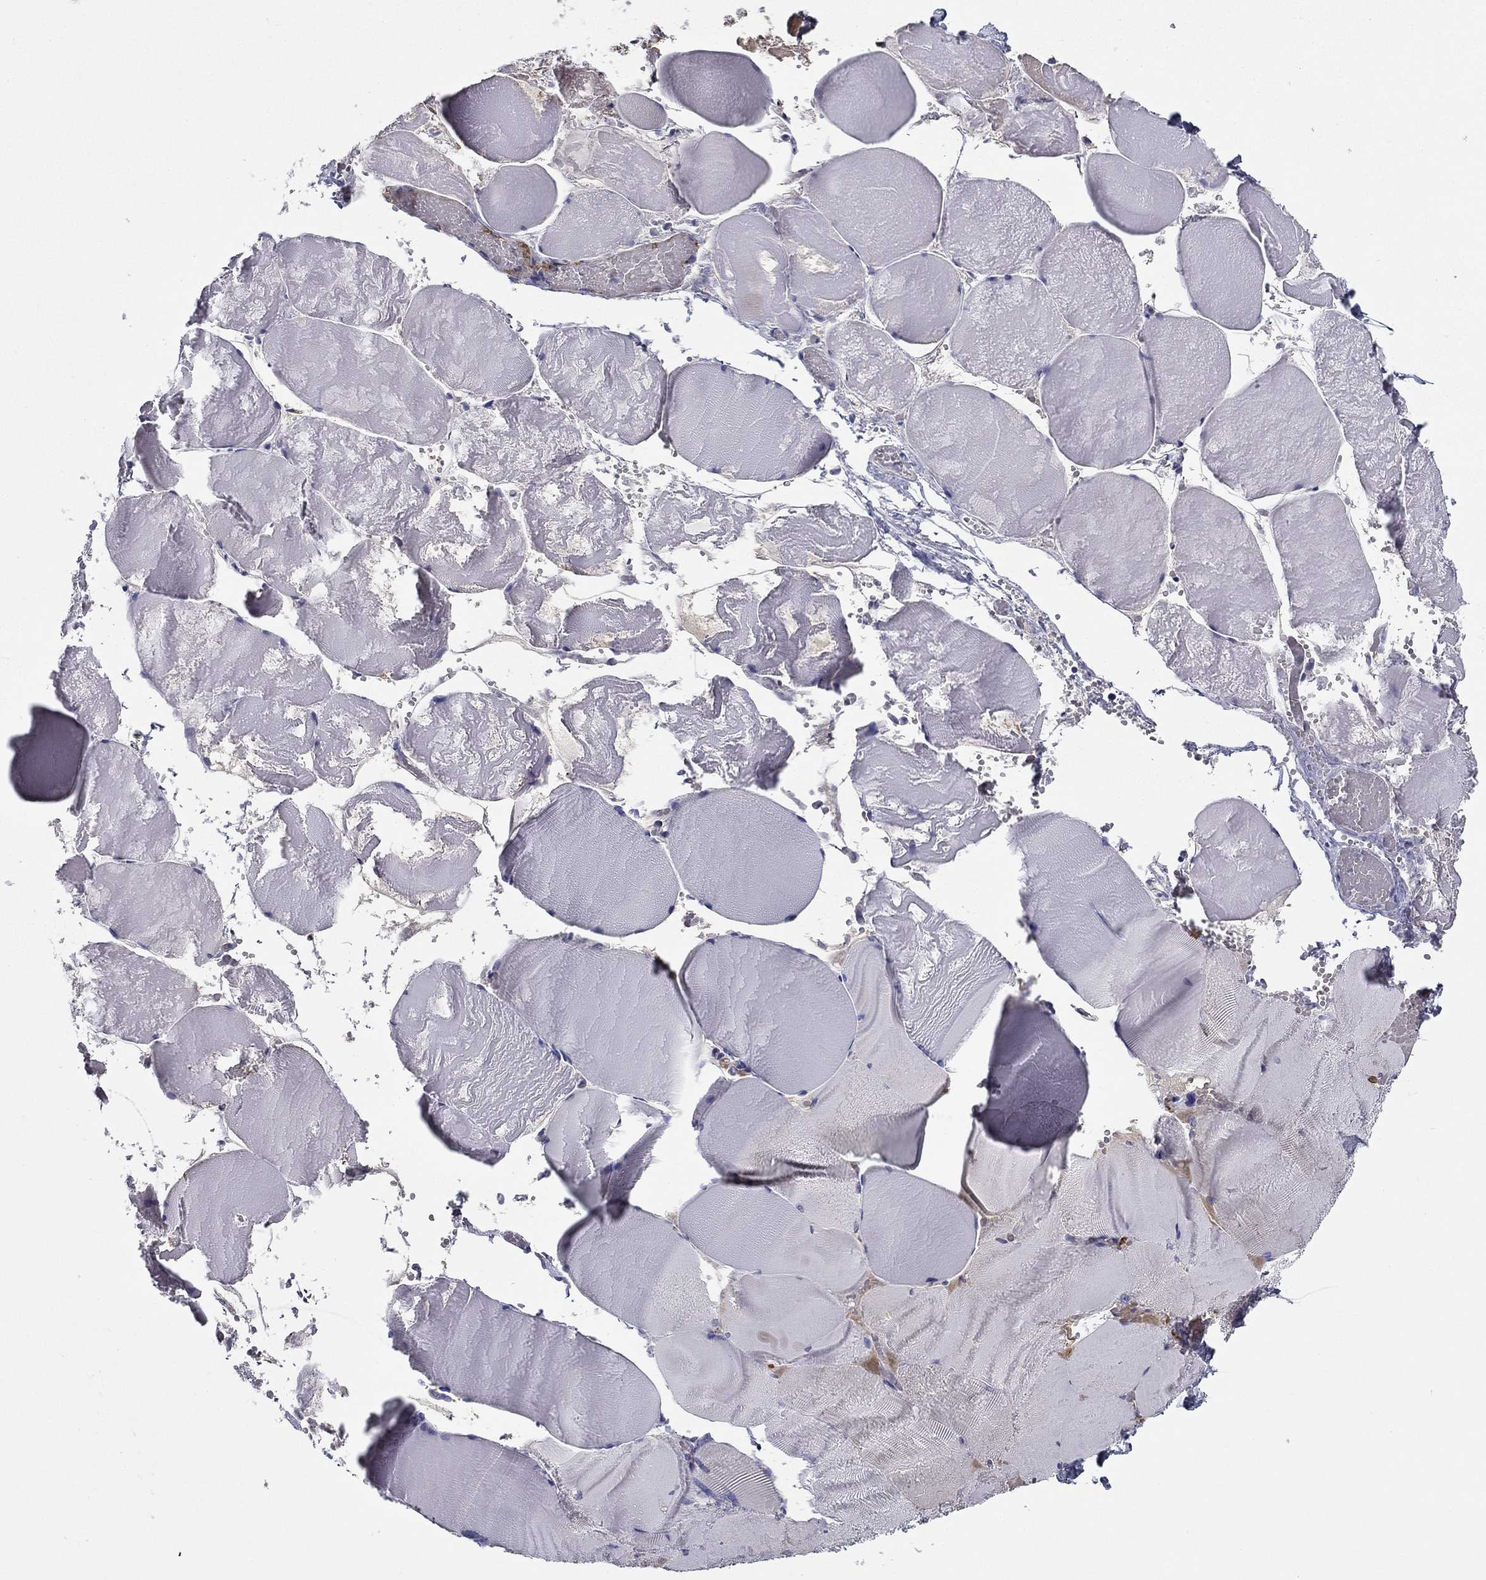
{"staining": {"intensity": "negative", "quantity": "none", "location": "none"}, "tissue": "skeletal muscle", "cell_type": "Myocytes", "image_type": "normal", "snomed": [{"axis": "morphology", "description": "Normal tissue, NOS"}, {"axis": "morphology", "description": "Malignant melanoma, Metastatic site"}, {"axis": "topography", "description": "Skeletal muscle"}], "caption": "Unremarkable skeletal muscle was stained to show a protein in brown. There is no significant staining in myocytes. (DAB immunohistochemistry (IHC) visualized using brightfield microscopy, high magnification).", "gene": "CPLX4", "patient": {"sex": "male", "age": 50}}